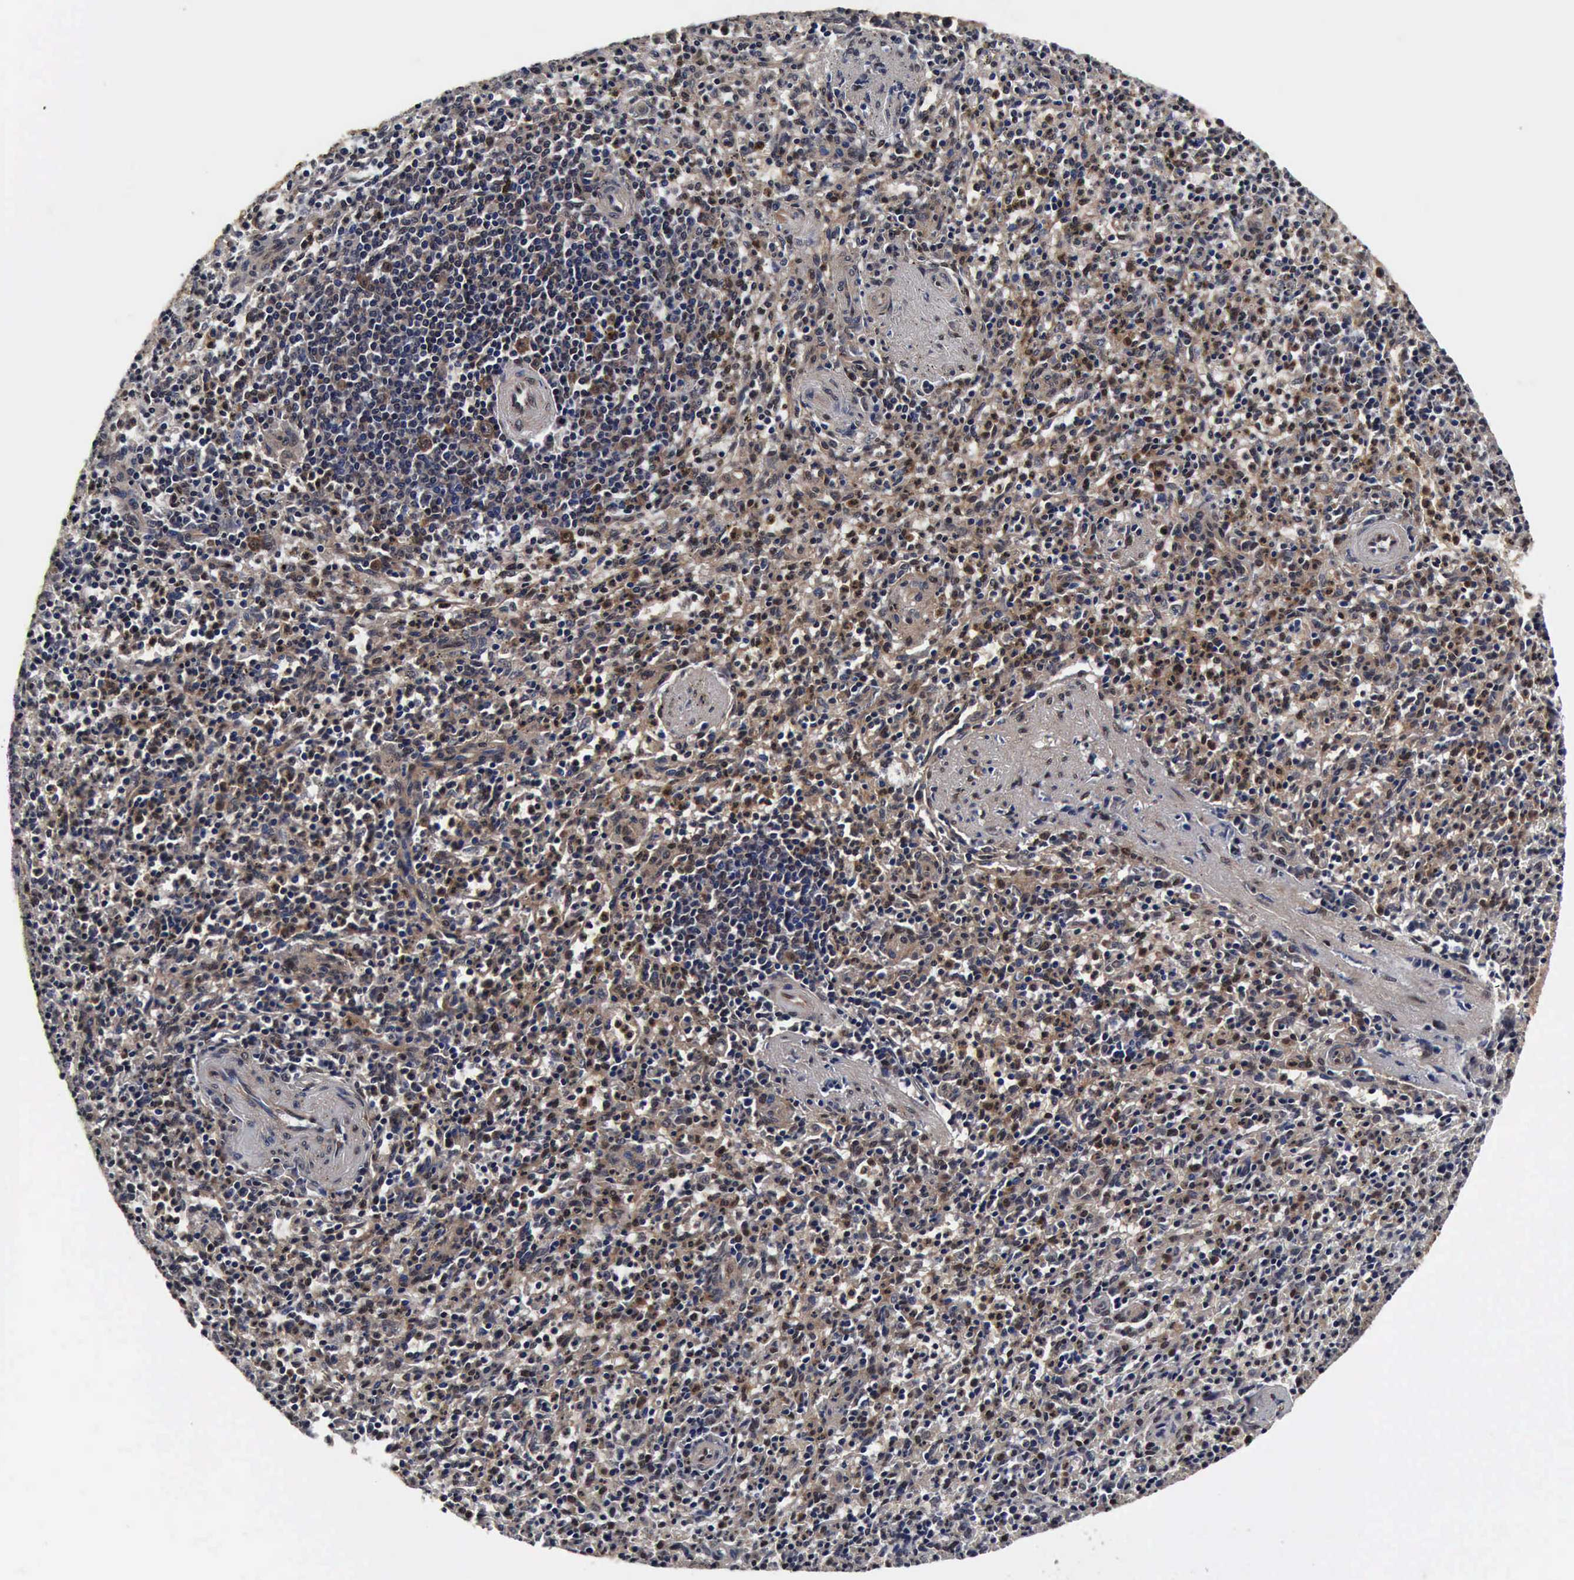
{"staining": {"intensity": "weak", "quantity": "25%-75%", "location": "cytoplasmic/membranous,nuclear"}, "tissue": "spleen", "cell_type": "Cells in red pulp", "image_type": "normal", "snomed": [{"axis": "morphology", "description": "Normal tissue, NOS"}, {"axis": "topography", "description": "Spleen"}], "caption": "Spleen stained with IHC reveals weak cytoplasmic/membranous,nuclear positivity in approximately 25%-75% of cells in red pulp. (Brightfield microscopy of DAB IHC at high magnification).", "gene": "UBC", "patient": {"sex": "male", "age": 72}}